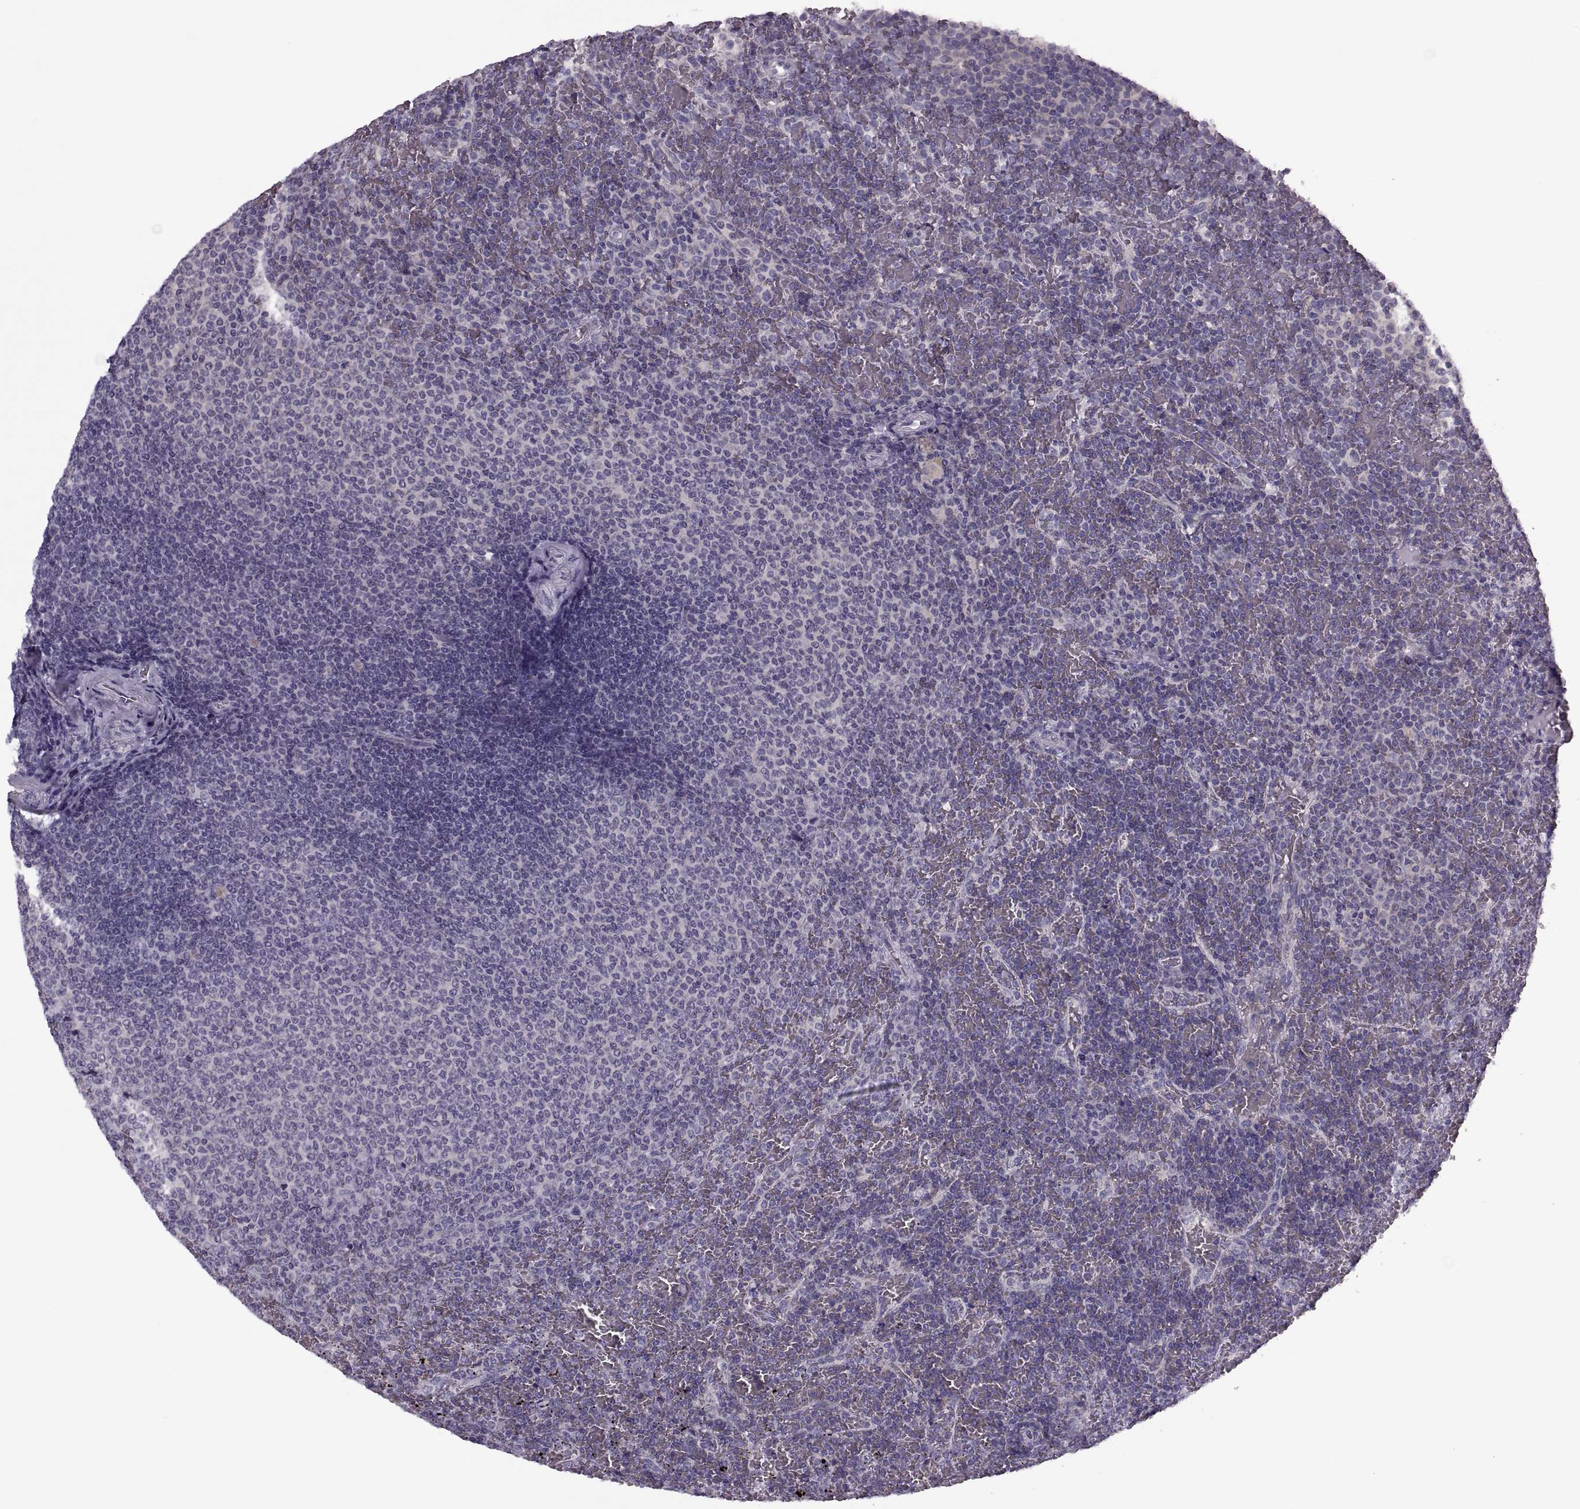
{"staining": {"intensity": "negative", "quantity": "none", "location": "none"}, "tissue": "lymphoma", "cell_type": "Tumor cells", "image_type": "cancer", "snomed": [{"axis": "morphology", "description": "Malignant lymphoma, non-Hodgkin's type, Low grade"}, {"axis": "topography", "description": "Spleen"}], "caption": "Low-grade malignant lymphoma, non-Hodgkin's type was stained to show a protein in brown. There is no significant positivity in tumor cells.", "gene": "PRSS54", "patient": {"sex": "female", "age": 77}}